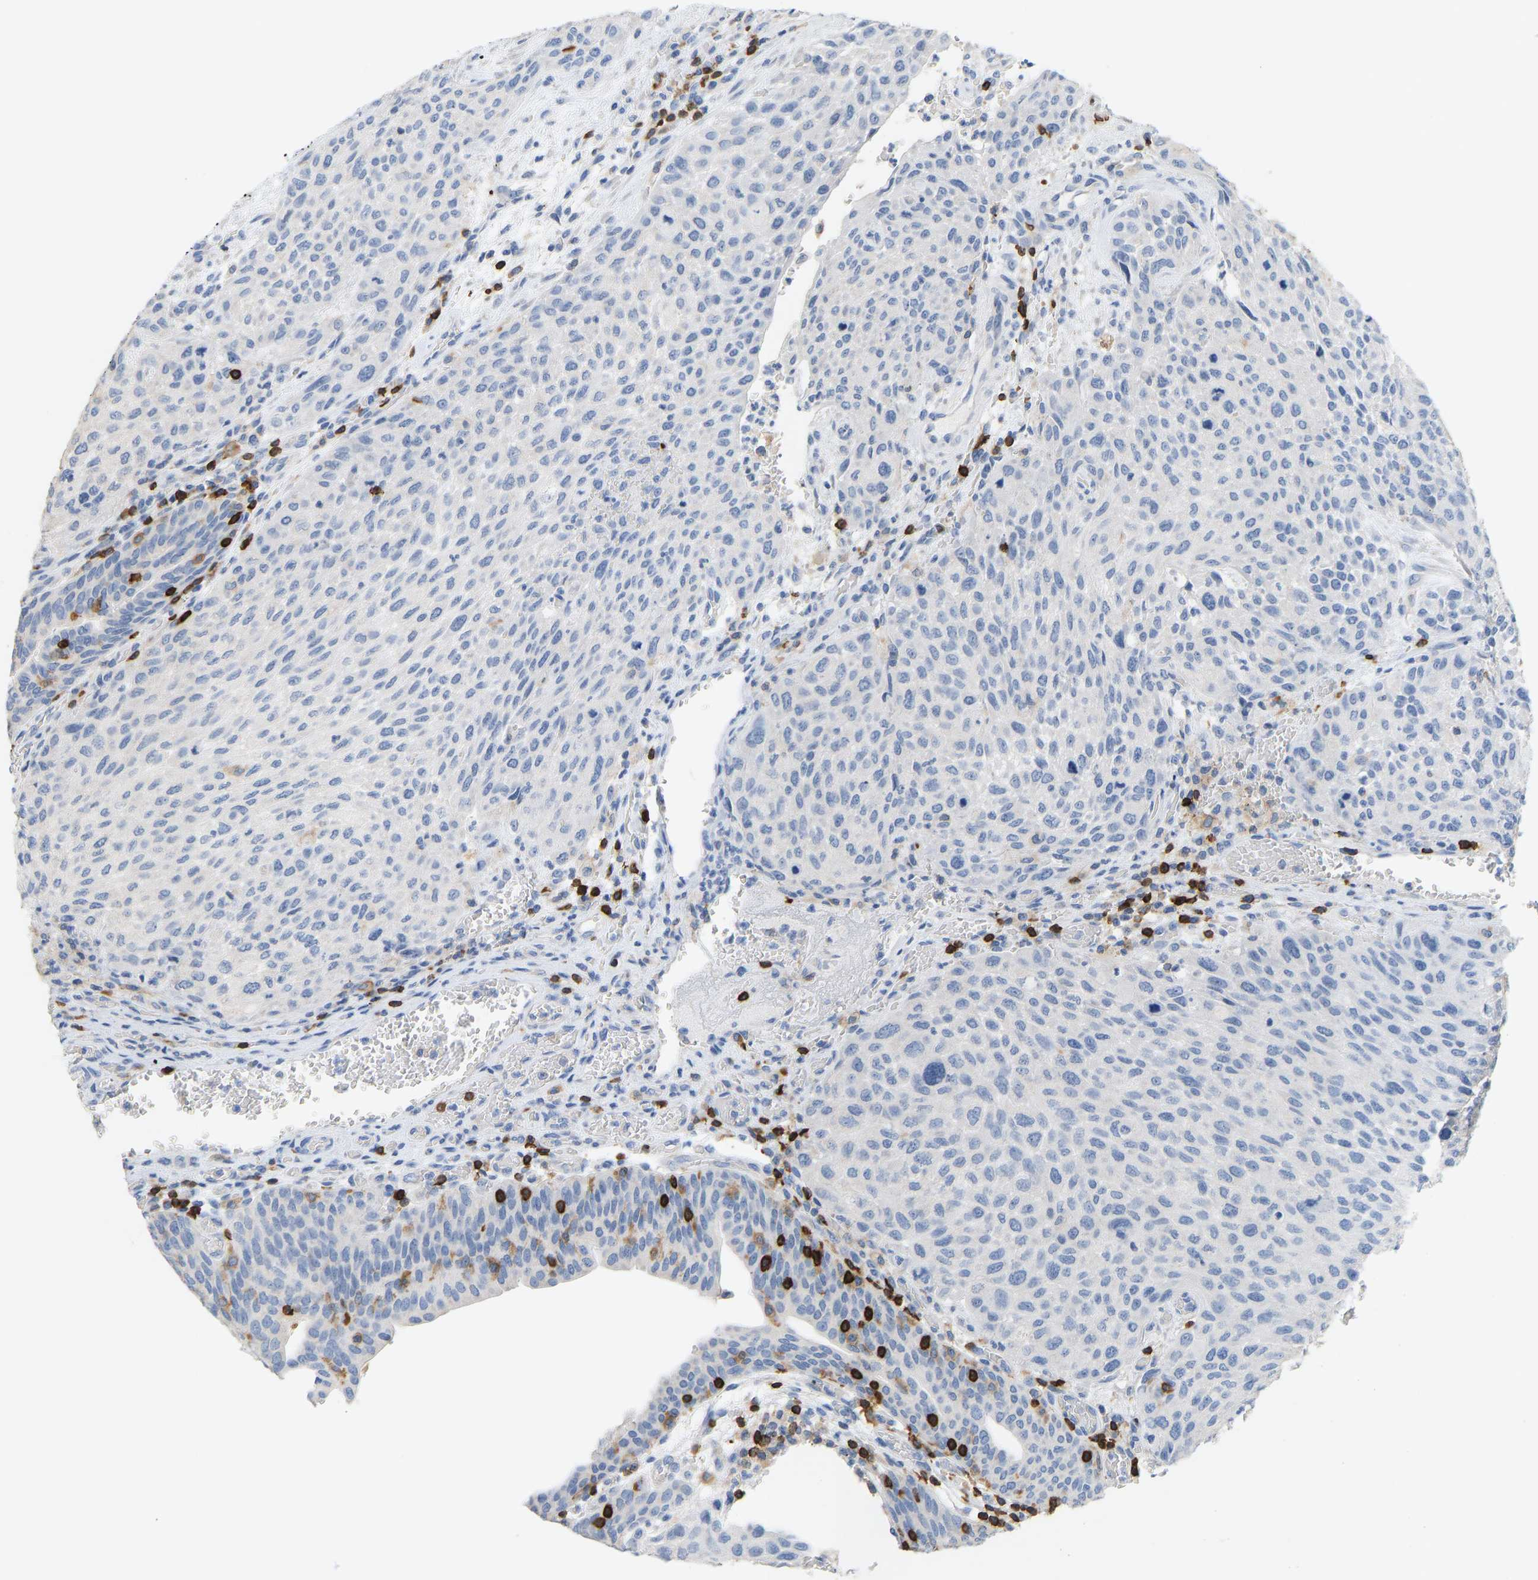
{"staining": {"intensity": "negative", "quantity": "none", "location": "none"}, "tissue": "urothelial cancer", "cell_type": "Tumor cells", "image_type": "cancer", "snomed": [{"axis": "morphology", "description": "Urothelial carcinoma, Low grade"}, {"axis": "morphology", "description": "Urothelial carcinoma, High grade"}, {"axis": "topography", "description": "Urinary bladder"}], "caption": "This is a image of immunohistochemistry (IHC) staining of high-grade urothelial carcinoma, which shows no expression in tumor cells.", "gene": "EVL", "patient": {"sex": "male", "age": 35}}